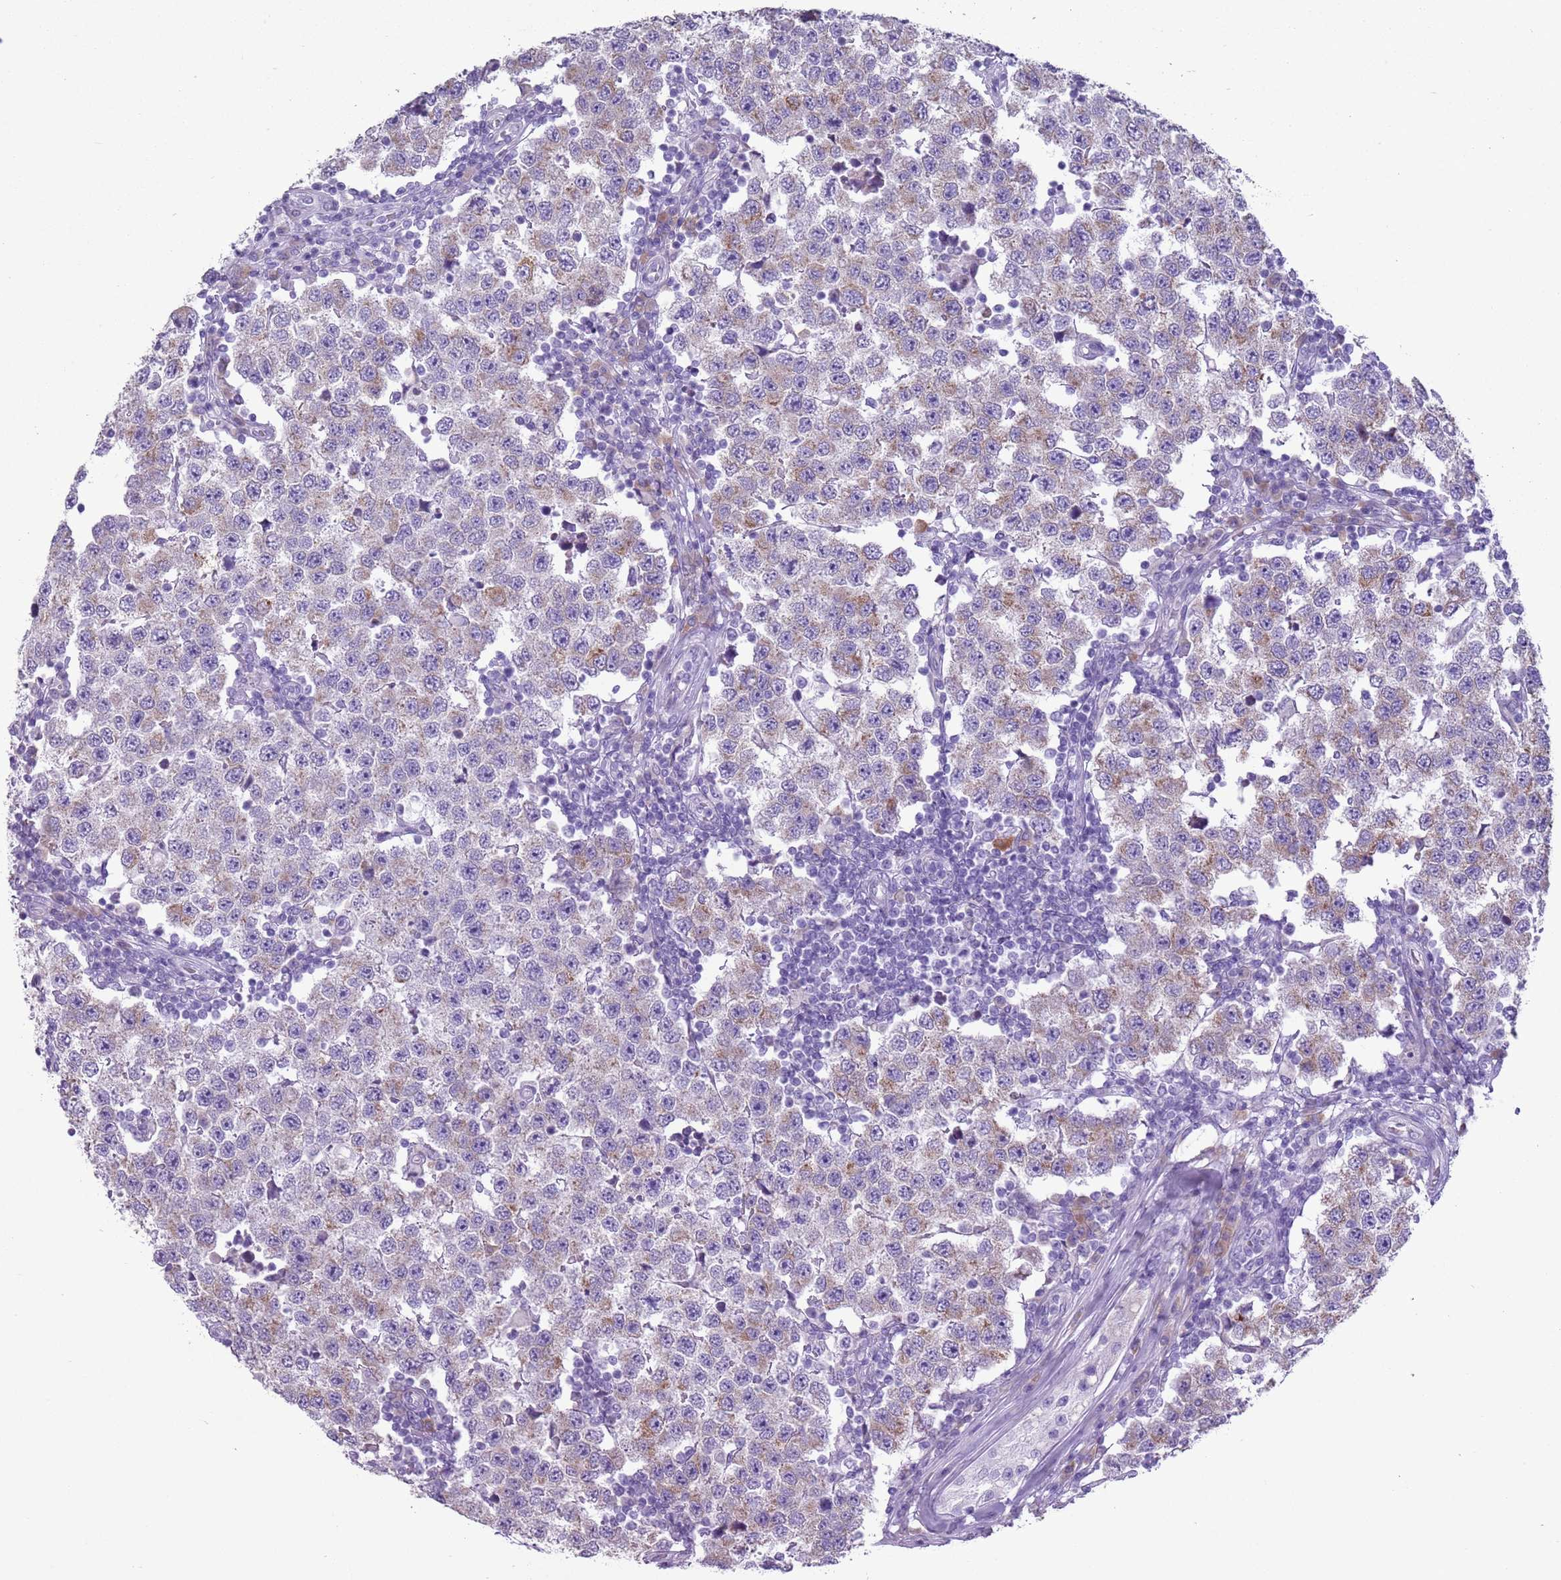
{"staining": {"intensity": "weak", "quantity": "25%-75%", "location": "cytoplasmic/membranous"}, "tissue": "testis cancer", "cell_type": "Tumor cells", "image_type": "cancer", "snomed": [{"axis": "morphology", "description": "Seminoma, NOS"}, {"axis": "topography", "description": "Testis"}], "caption": "Approximately 25%-75% of tumor cells in seminoma (testis) reveal weak cytoplasmic/membranous protein staining as visualized by brown immunohistochemical staining.", "gene": "HYOU1", "patient": {"sex": "male", "age": 34}}